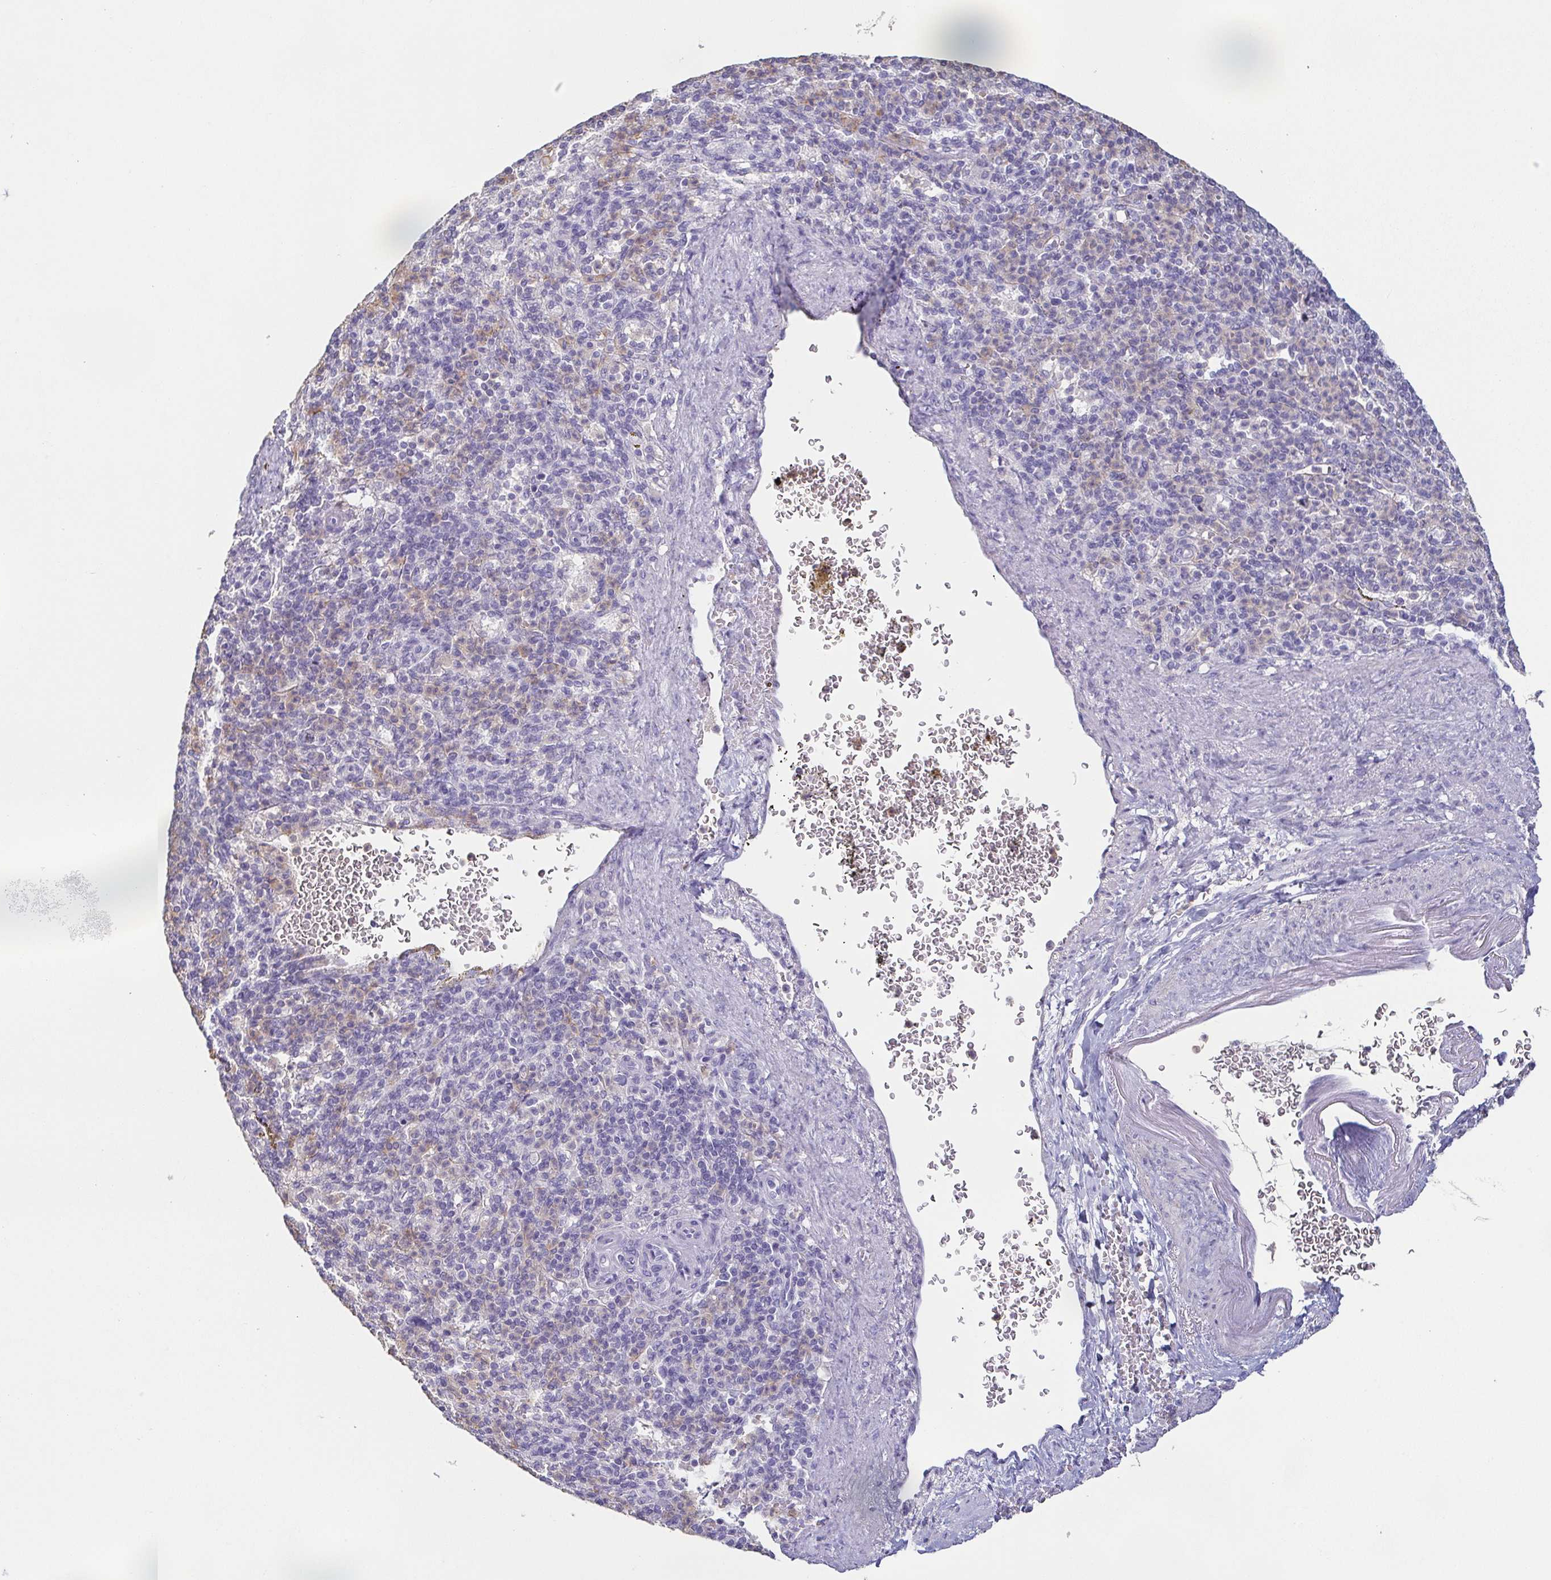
{"staining": {"intensity": "negative", "quantity": "none", "location": "none"}, "tissue": "spleen", "cell_type": "Cells in red pulp", "image_type": "normal", "snomed": [{"axis": "morphology", "description": "Normal tissue, NOS"}, {"axis": "topography", "description": "Spleen"}], "caption": "This is an immunohistochemistry (IHC) image of normal spleen. There is no expression in cells in red pulp.", "gene": "BPIFA2", "patient": {"sex": "female", "age": 74}}